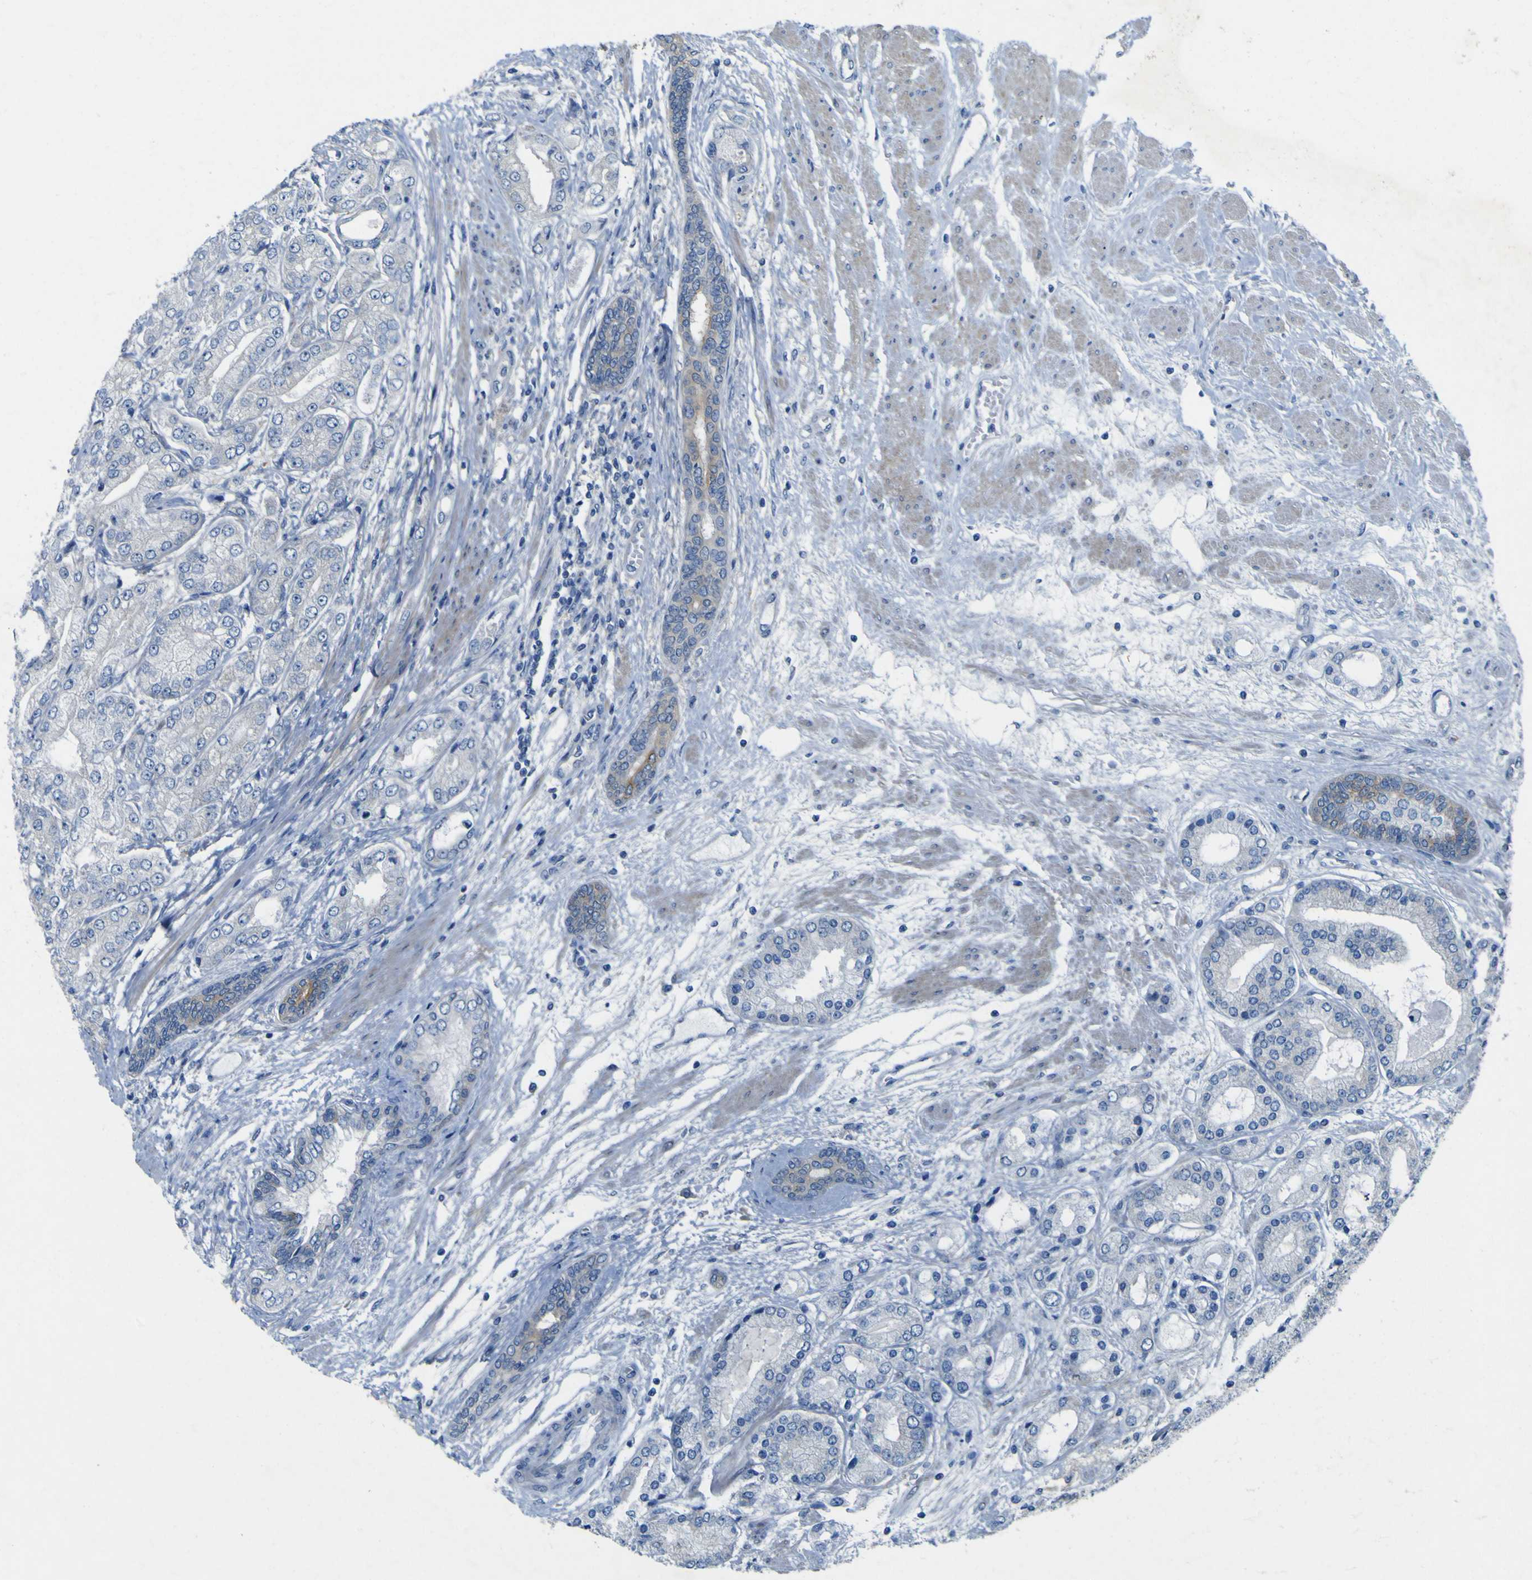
{"staining": {"intensity": "negative", "quantity": "none", "location": "none"}, "tissue": "prostate cancer", "cell_type": "Tumor cells", "image_type": "cancer", "snomed": [{"axis": "morphology", "description": "Adenocarcinoma, High grade"}, {"axis": "topography", "description": "Prostate"}], "caption": "Immunohistochemistry (IHC) image of neoplastic tissue: prostate high-grade adenocarcinoma stained with DAB (3,3'-diaminobenzidine) demonstrates no significant protein staining in tumor cells.", "gene": "MYEOV", "patient": {"sex": "male", "age": 59}}